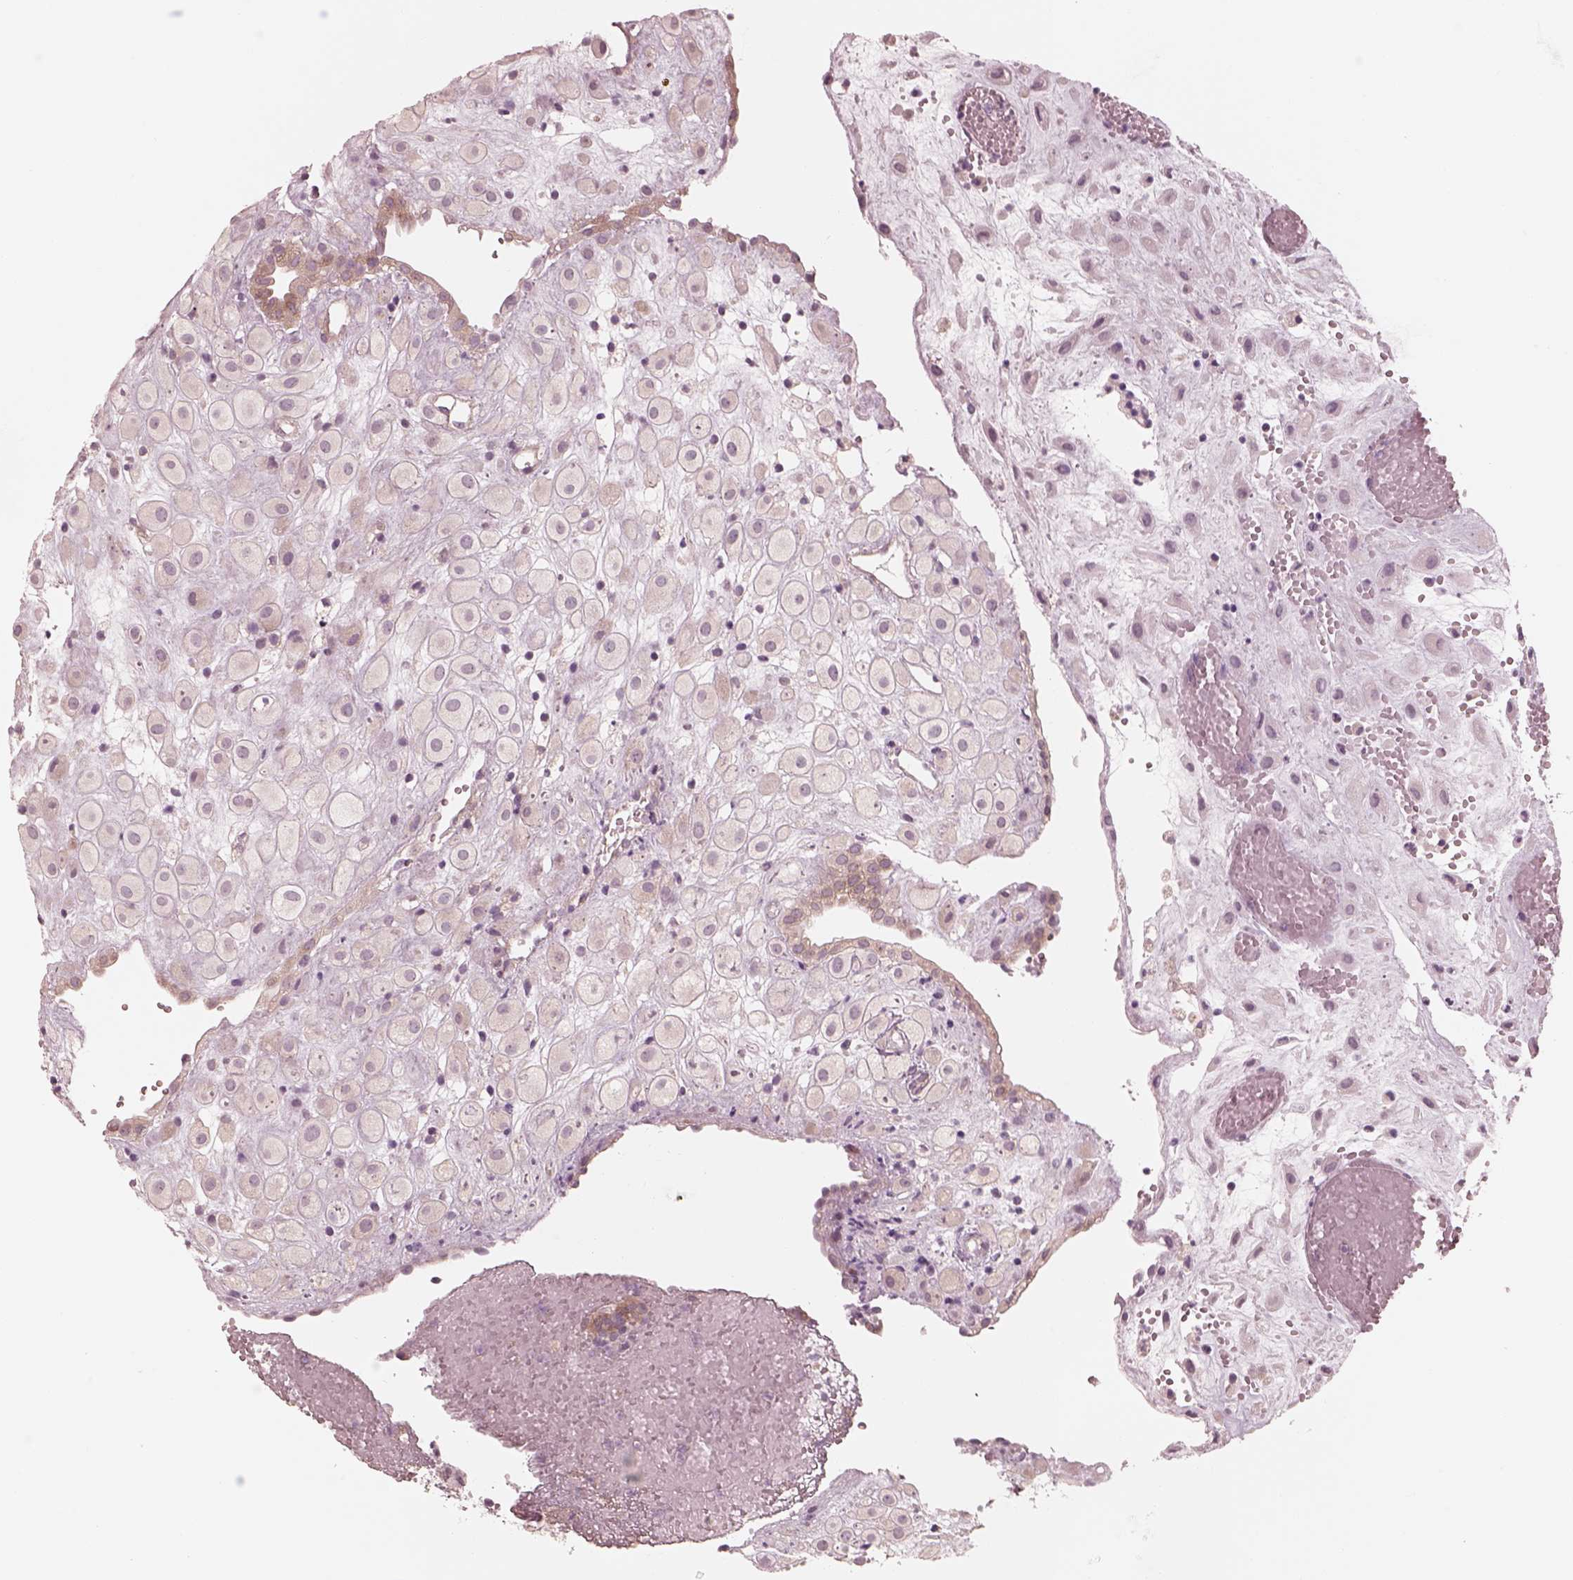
{"staining": {"intensity": "weak", "quantity": "<25%", "location": "cytoplasmic/membranous"}, "tissue": "placenta", "cell_type": "Decidual cells", "image_type": "normal", "snomed": [{"axis": "morphology", "description": "Normal tissue, NOS"}, {"axis": "topography", "description": "Placenta"}], "caption": "Protein analysis of benign placenta displays no significant staining in decidual cells. (Brightfield microscopy of DAB IHC at high magnification).", "gene": "RAB3C", "patient": {"sex": "female", "age": 24}}